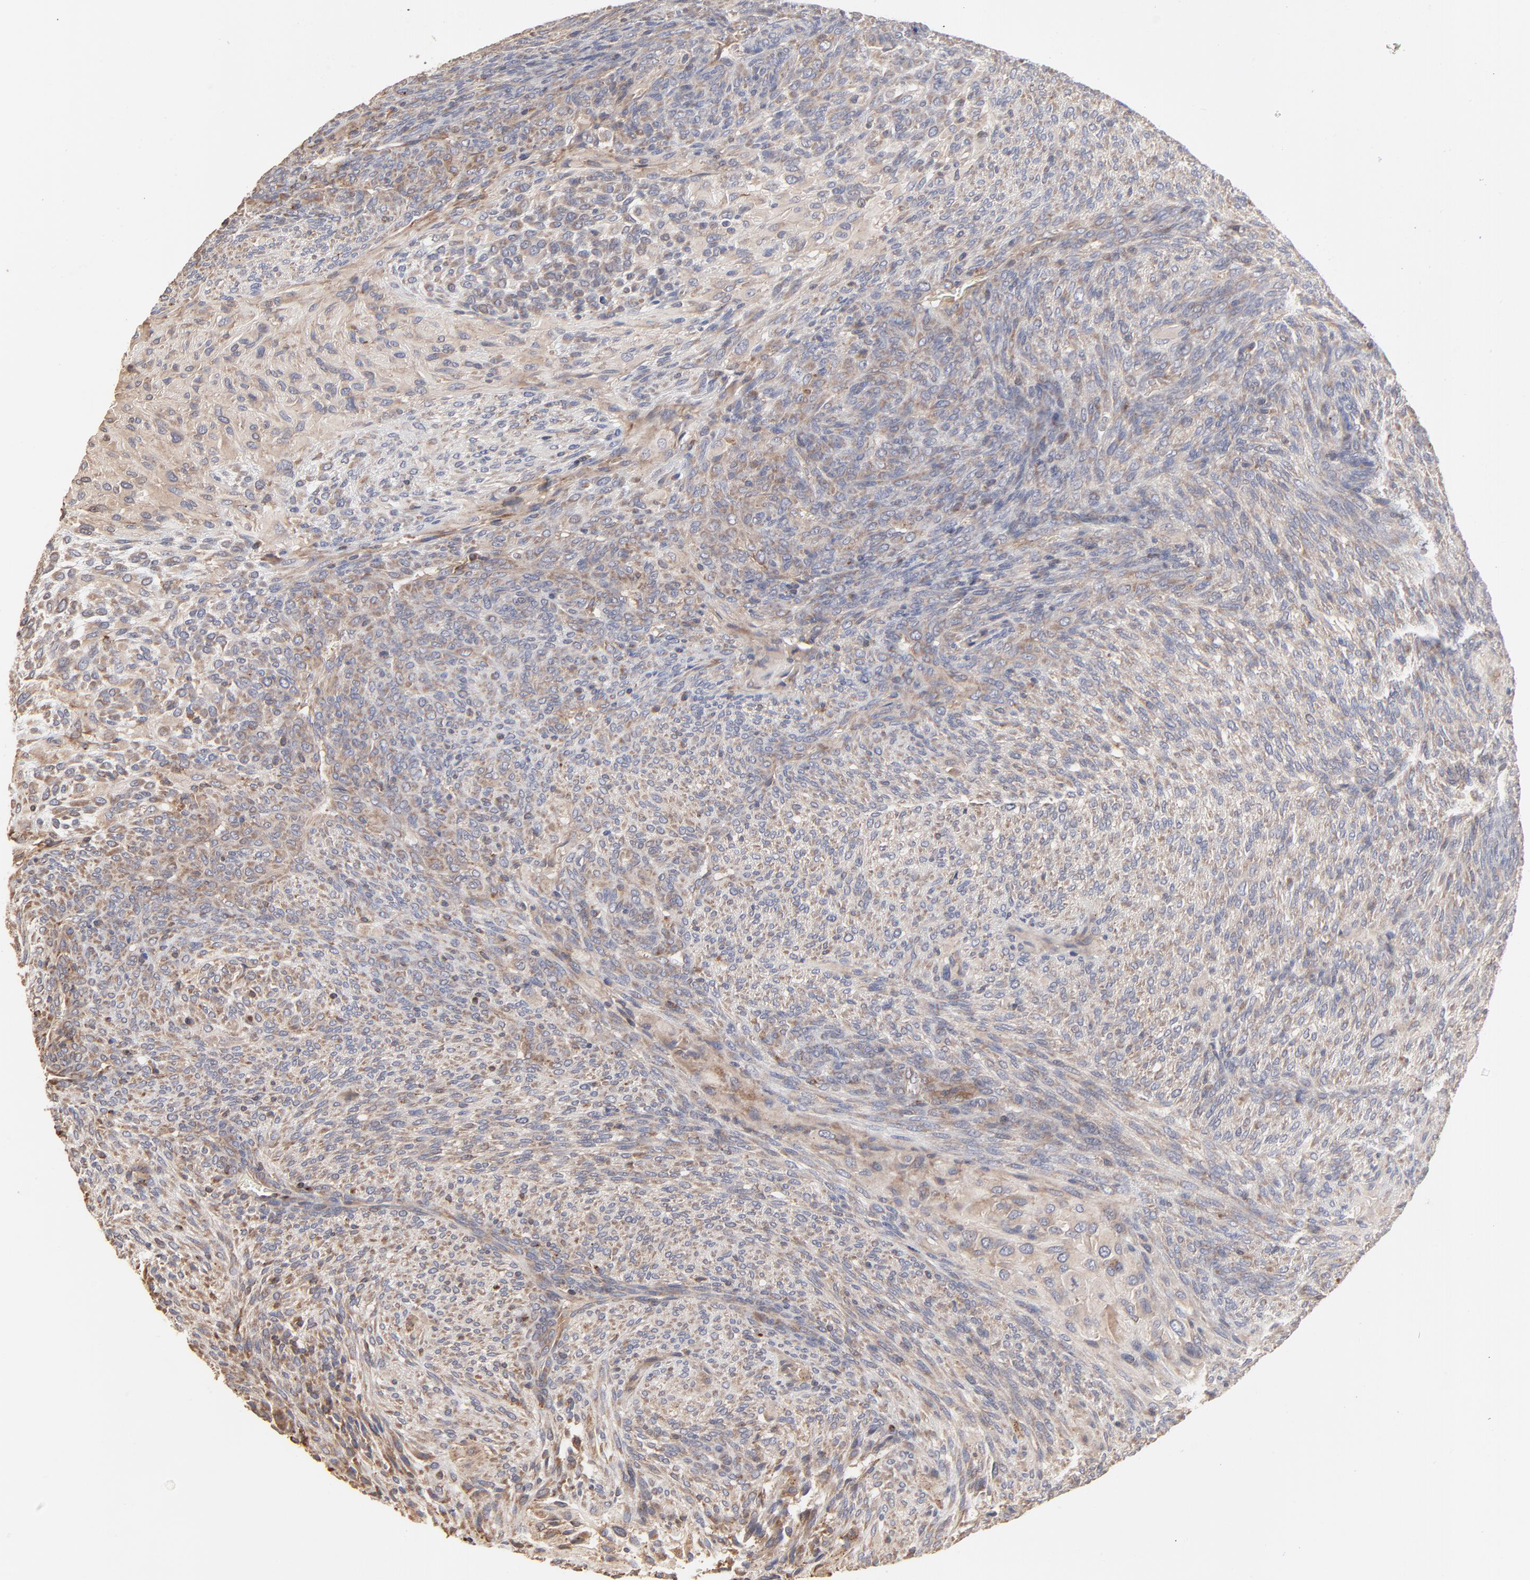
{"staining": {"intensity": "moderate", "quantity": ">75%", "location": "cytoplasmic/membranous"}, "tissue": "glioma", "cell_type": "Tumor cells", "image_type": "cancer", "snomed": [{"axis": "morphology", "description": "Glioma, malignant, High grade"}, {"axis": "topography", "description": "Cerebral cortex"}], "caption": "This micrograph displays malignant high-grade glioma stained with immunohistochemistry to label a protein in brown. The cytoplasmic/membranous of tumor cells show moderate positivity for the protein. Nuclei are counter-stained blue.", "gene": "RNF213", "patient": {"sex": "female", "age": 55}}